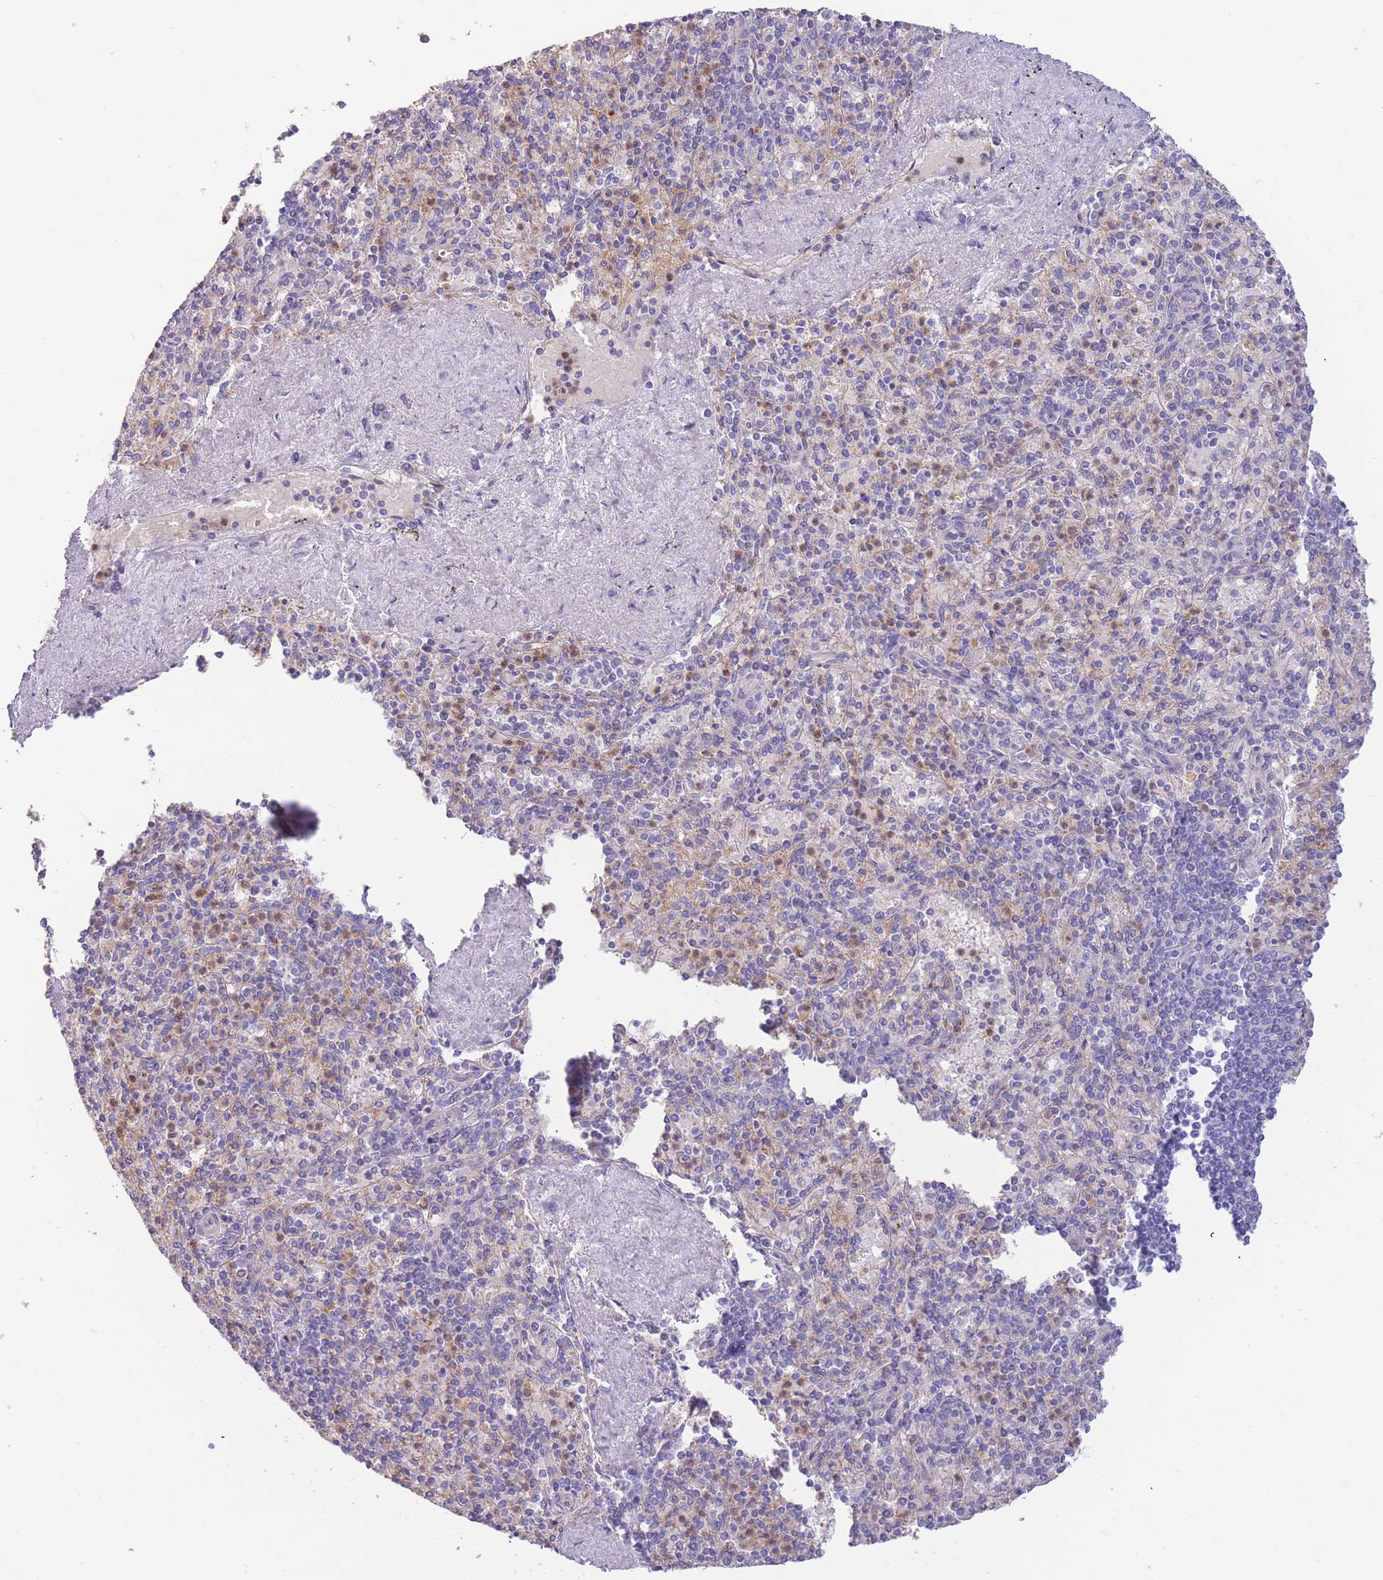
{"staining": {"intensity": "negative", "quantity": "none", "location": "none"}, "tissue": "spleen", "cell_type": "Cells in red pulp", "image_type": "normal", "snomed": [{"axis": "morphology", "description": "Normal tissue, NOS"}, {"axis": "topography", "description": "Spleen"}], "caption": "This is a micrograph of immunohistochemistry (IHC) staining of normal spleen, which shows no expression in cells in red pulp. (Immunohistochemistry, brightfield microscopy, high magnification).", "gene": "SULT1A1", "patient": {"sex": "male", "age": 82}}